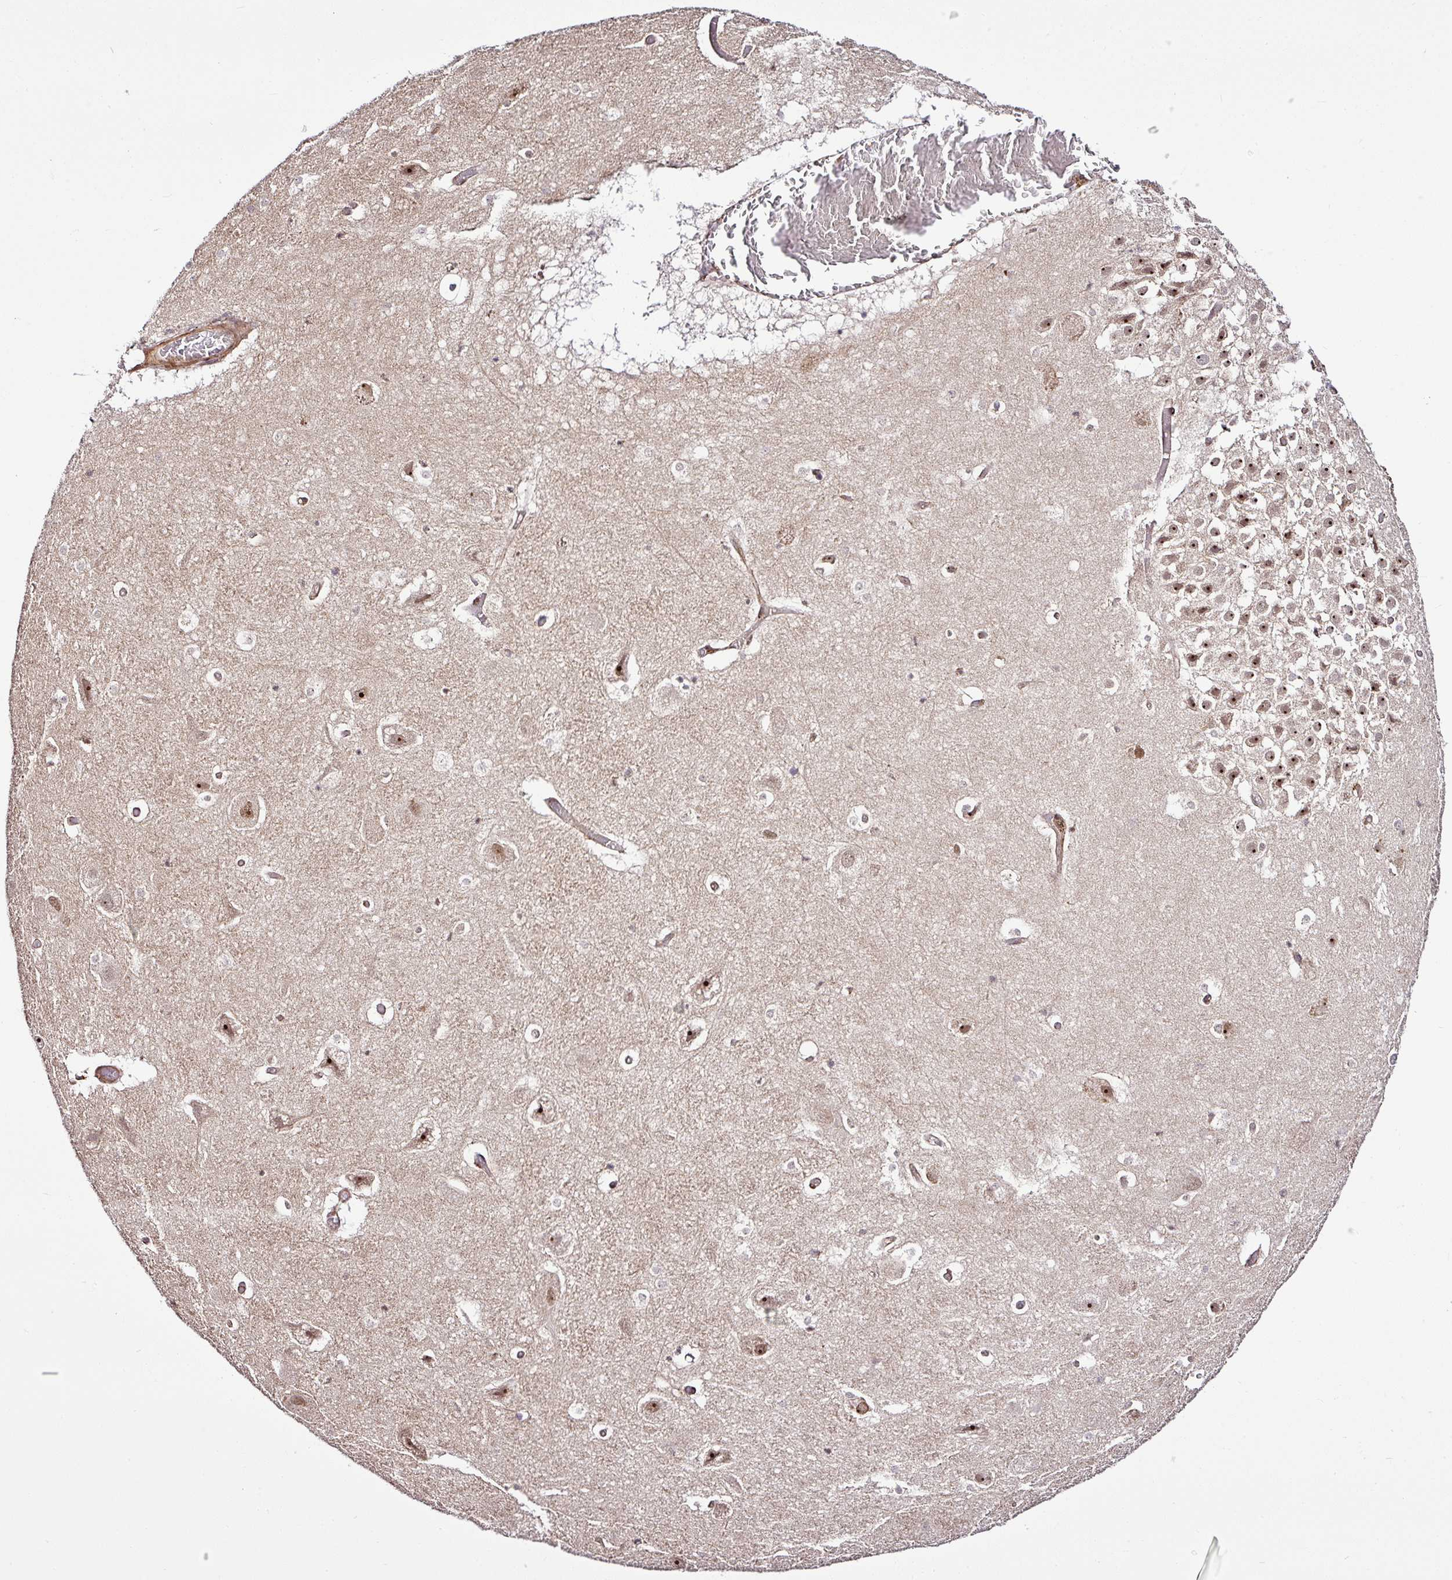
{"staining": {"intensity": "moderate", "quantity": ">75%", "location": "nuclear"}, "tissue": "hippocampus", "cell_type": "Glial cells", "image_type": "normal", "snomed": [{"axis": "morphology", "description": "Normal tissue, NOS"}, {"axis": "topography", "description": "Hippocampus"}], "caption": "DAB (3,3'-diaminobenzidine) immunohistochemical staining of unremarkable human hippocampus shows moderate nuclear protein staining in about >75% of glial cells.", "gene": "FAM153A", "patient": {"sex": "female", "age": 52}}